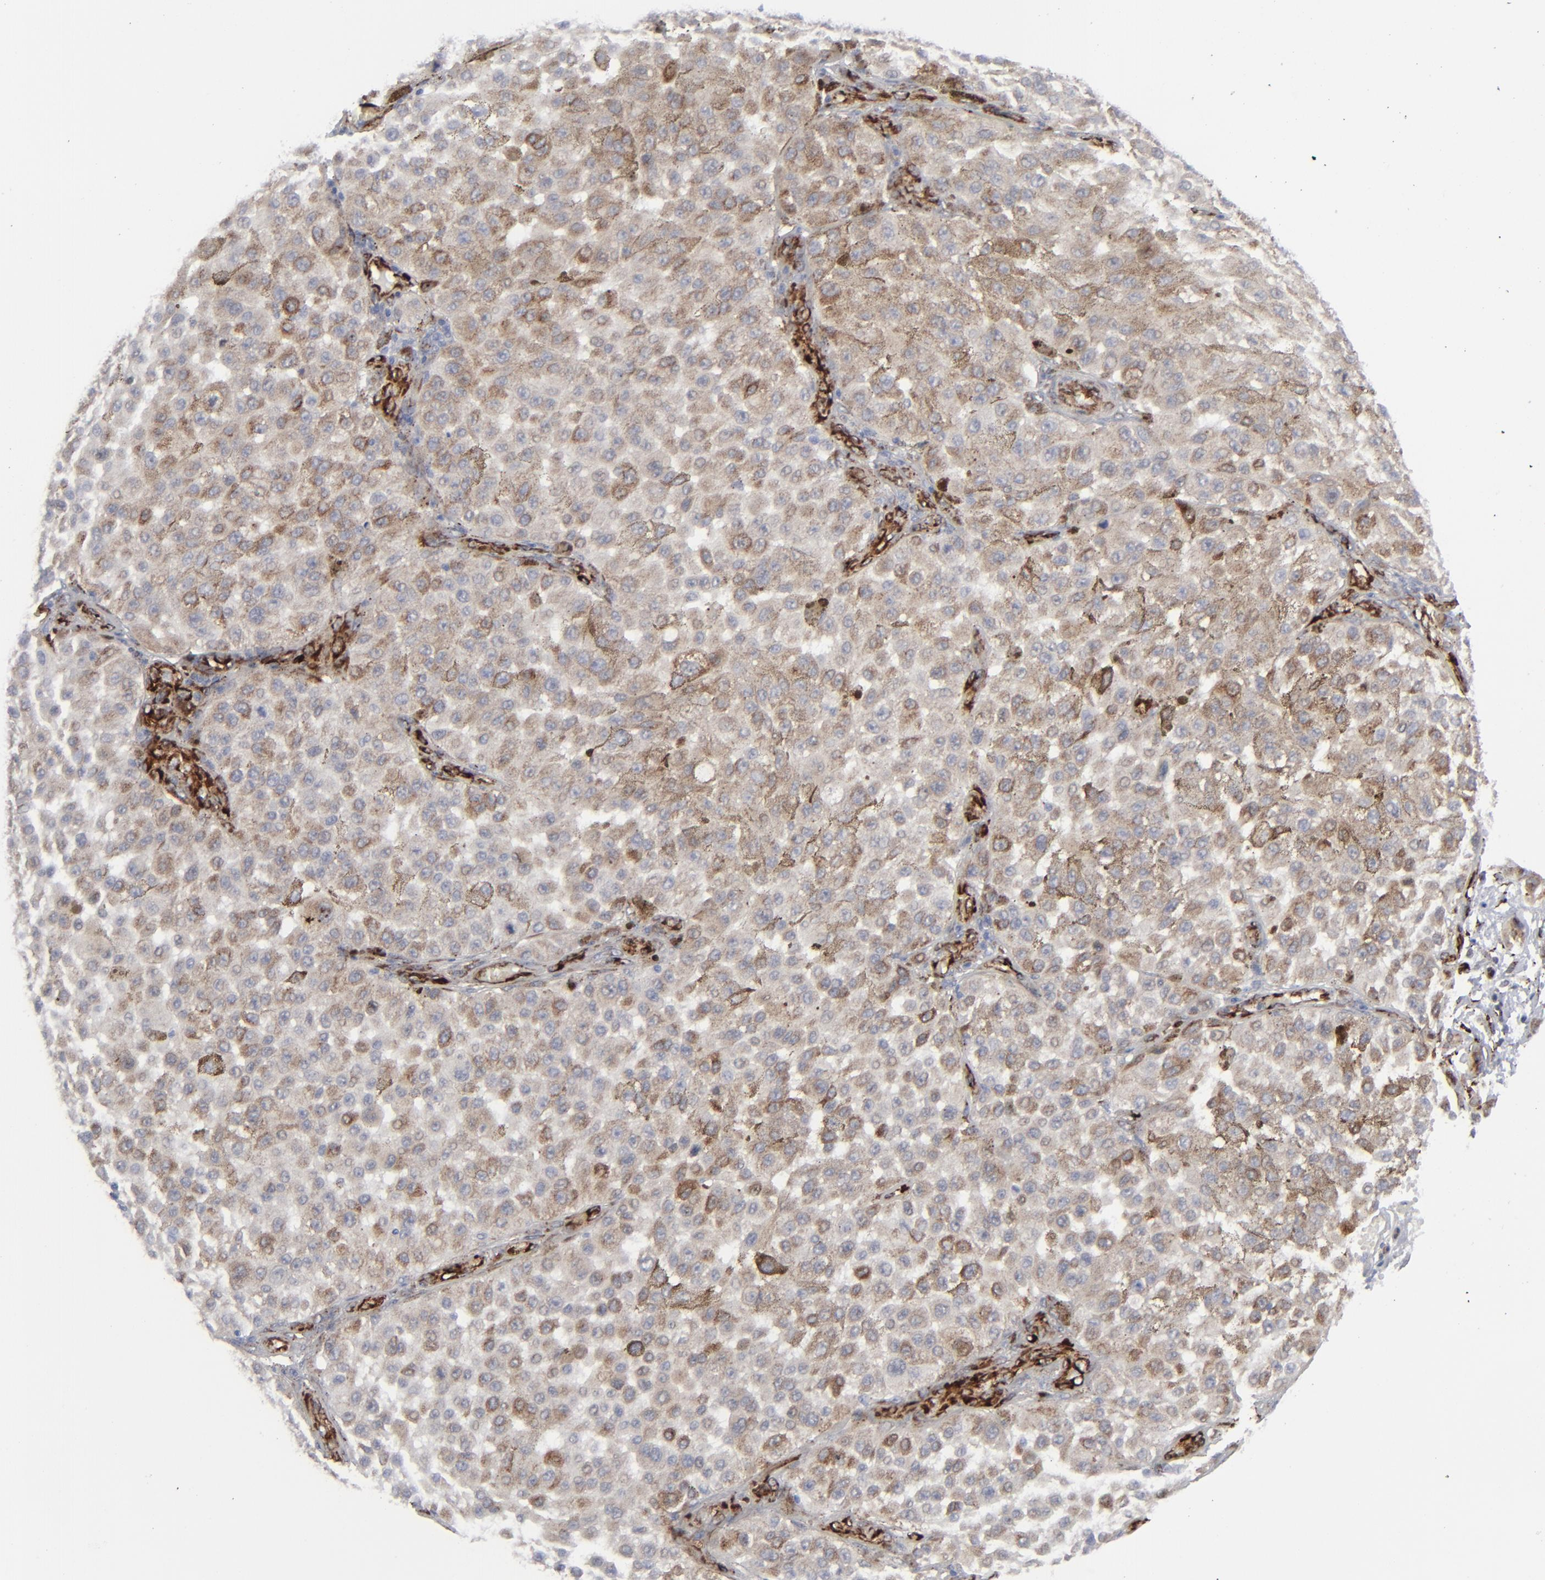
{"staining": {"intensity": "weak", "quantity": ">75%", "location": "cytoplasmic/membranous"}, "tissue": "melanoma", "cell_type": "Tumor cells", "image_type": "cancer", "snomed": [{"axis": "morphology", "description": "Malignant melanoma, NOS"}, {"axis": "topography", "description": "Skin"}], "caption": "IHC staining of malignant melanoma, which reveals low levels of weak cytoplasmic/membranous expression in approximately >75% of tumor cells indicating weak cytoplasmic/membranous protein positivity. The staining was performed using DAB (3,3'-diaminobenzidine) (brown) for protein detection and nuclei were counterstained in hematoxylin (blue).", "gene": "SPARC", "patient": {"sex": "female", "age": 64}}